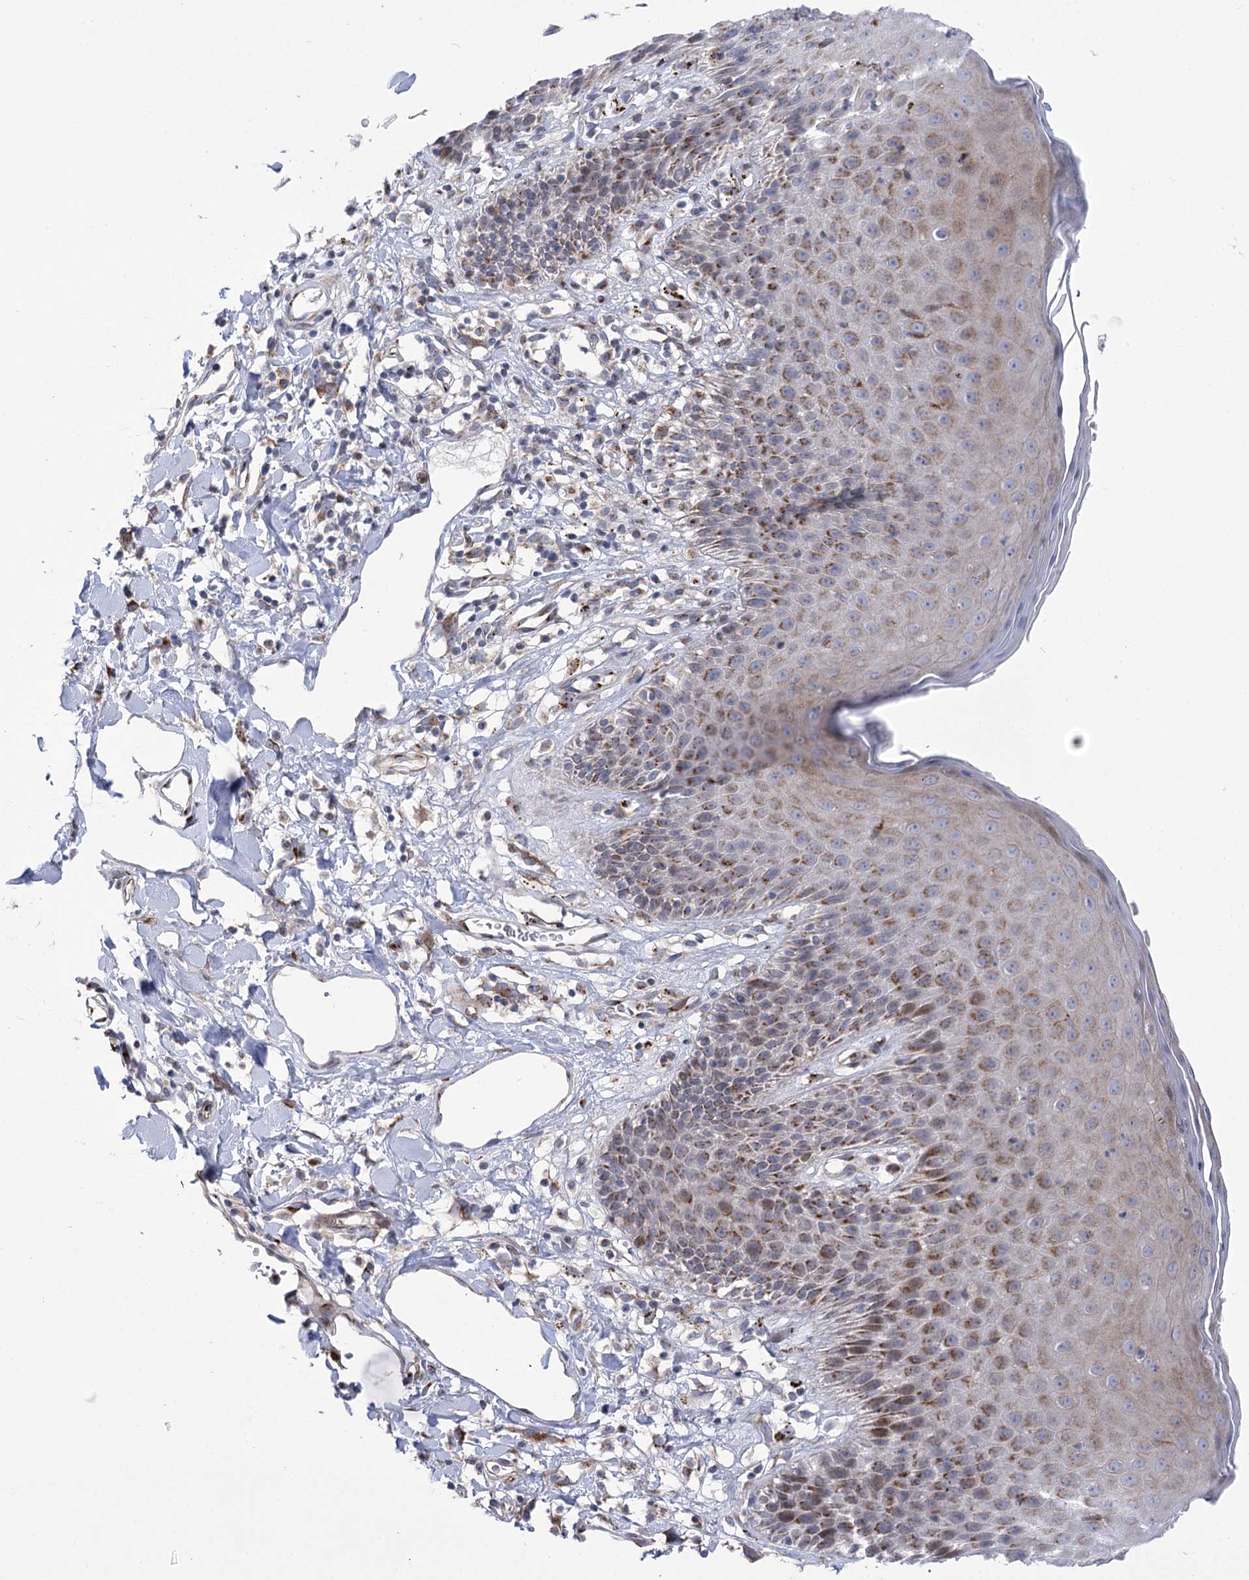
{"staining": {"intensity": "moderate", "quantity": "25%-75%", "location": "cytoplasmic/membranous"}, "tissue": "skin", "cell_type": "Epidermal cells", "image_type": "normal", "snomed": [{"axis": "morphology", "description": "Normal tissue, NOS"}, {"axis": "topography", "description": "Vulva"}], "caption": "Immunohistochemistry histopathology image of normal skin: skin stained using immunohistochemistry reveals medium levels of moderate protein expression localized specifically in the cytoplasmic/membranous of epidermal cells, appearing as a cytoplasmic/membranous brown color.", "gene": "NME7", "patient": {"sex": "female", "age": 68}}